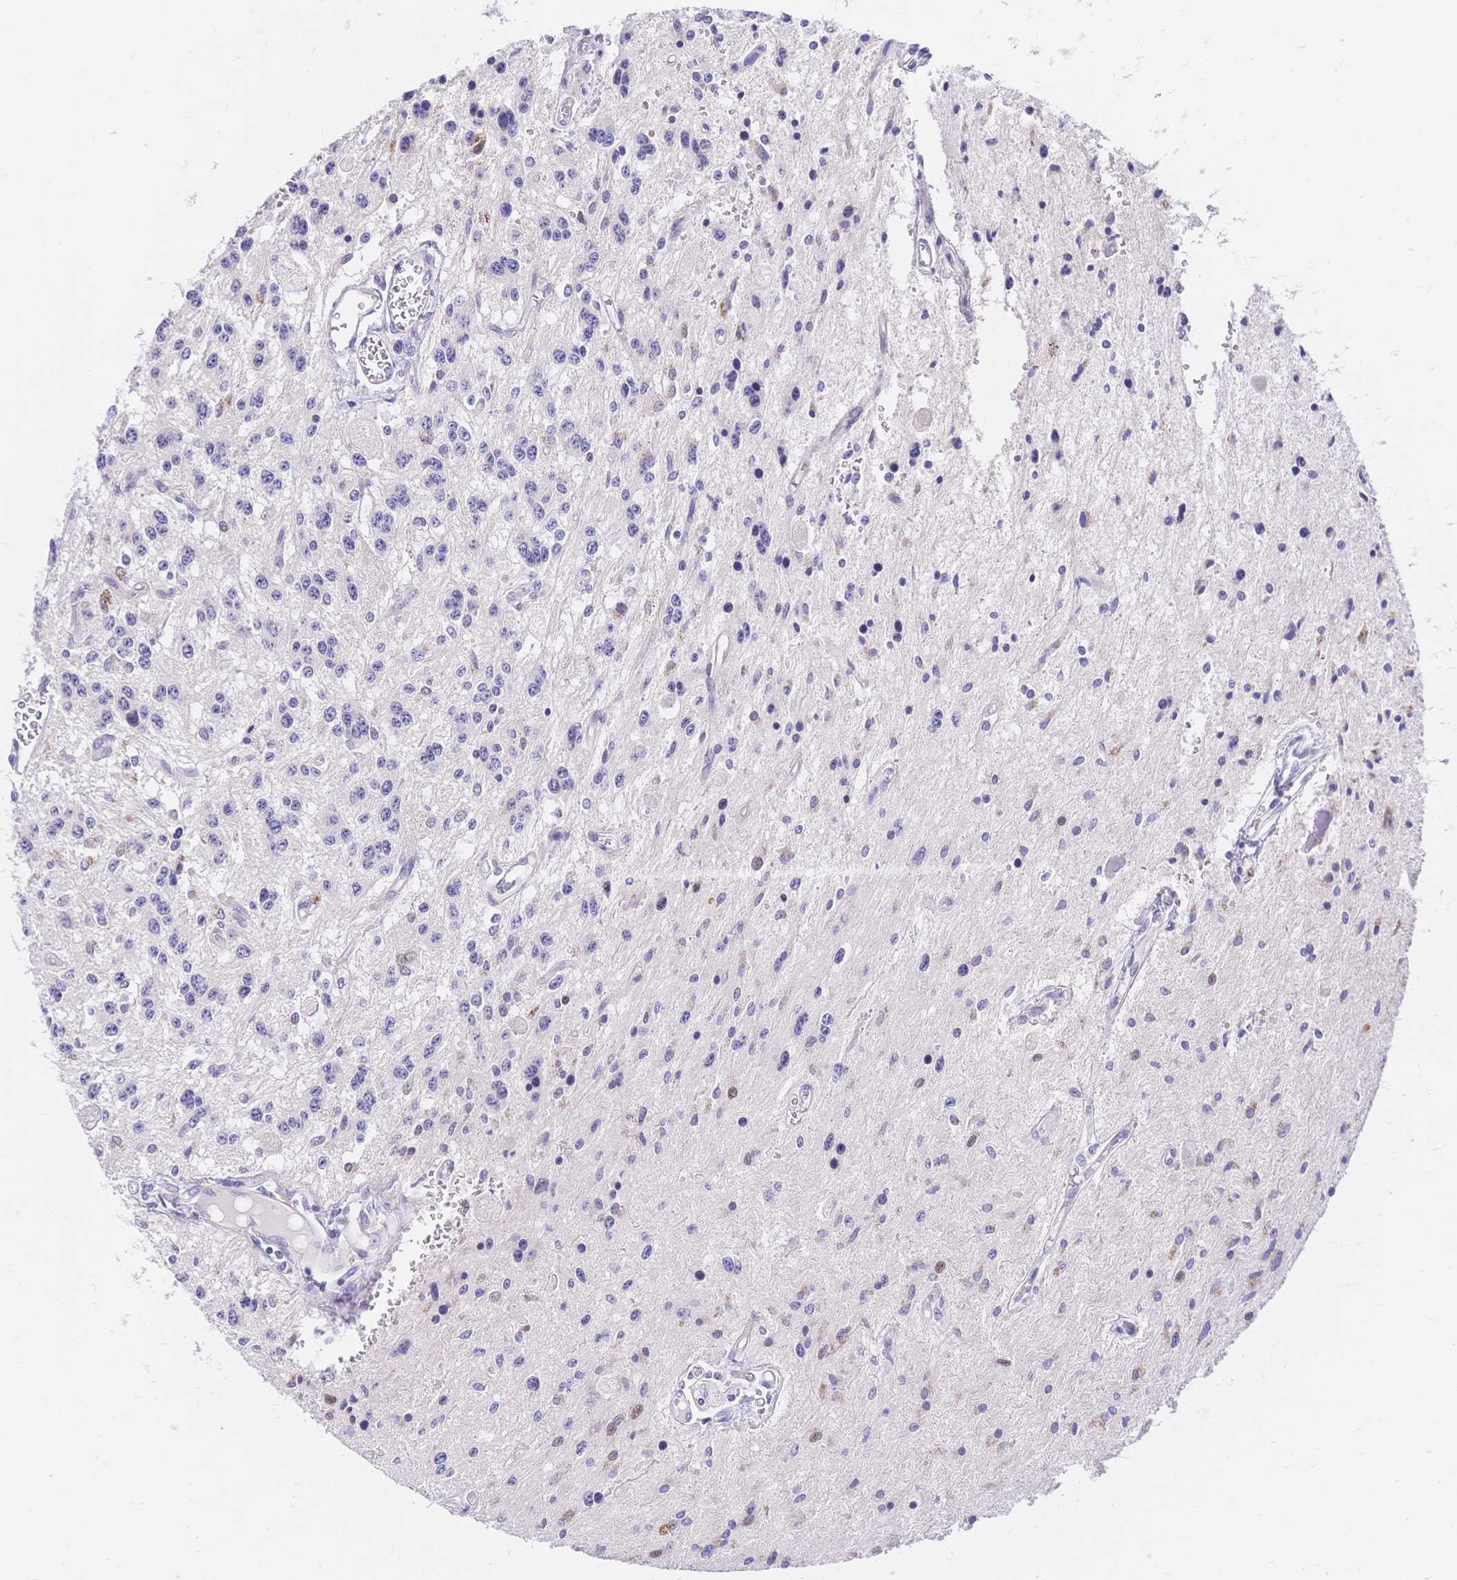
{"staining": {"intensity": "negative", "quantity": "none", "location": "none"}, "tissue": "glioma", "cell_type": "Tumor cells", "image_type": "cancer", "snomed": [{"axis": "morphology", "description": "Glioma, malignant, Low grade"}, {"axis": "topography", "description": "Cerebellum"}], "caption": "Low-grade glioma (malignant) was stained to show a protein in brown. There is no significant staining in tumor cells.", "gene": "CLEC18B", "patient": {"sex": "female", "age": 14}}